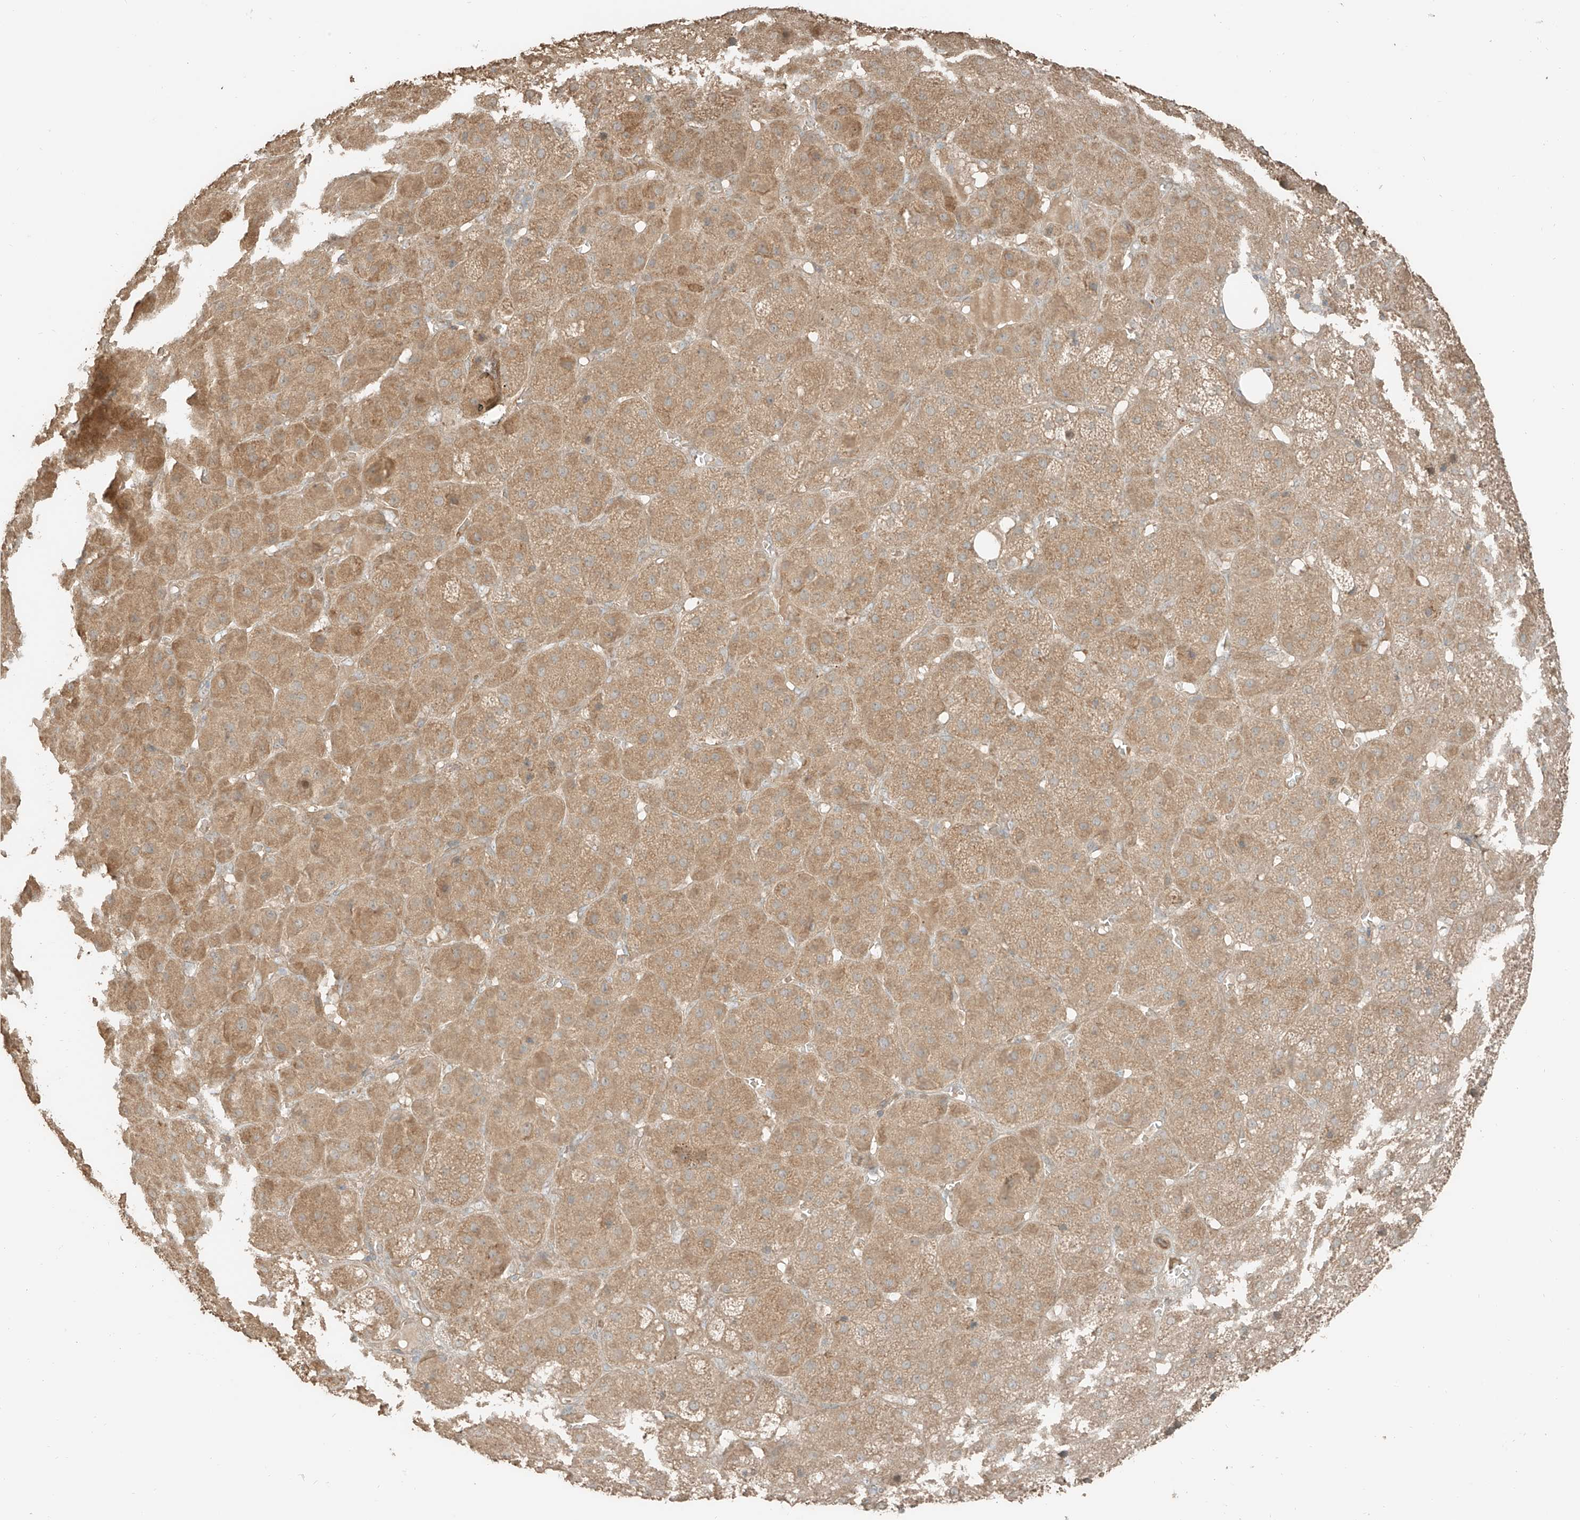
{"staining": {"intensity": "moderate", "quantity": ">75%", "location": "cytoplasmic/membranous"}, "tissue": "adrenal gland", "cell_type": "Glandular cells", "image_type": "normal", "snomed": [{"axis": "morphology", "description": "Normal tissue, NOS"}, {"axis": "topography", "description": "Adrenal gland"}], "caption": "Immunohistochemistry (IHC) of benign adrenal gland displays medium levels of moderate cytoplasmic/membranous positivity in approximately >75% of glandular cells. Nuclei are stained in blue.", "gene": "RFTN2", "patient": {"sex": "female", "age": 57}}